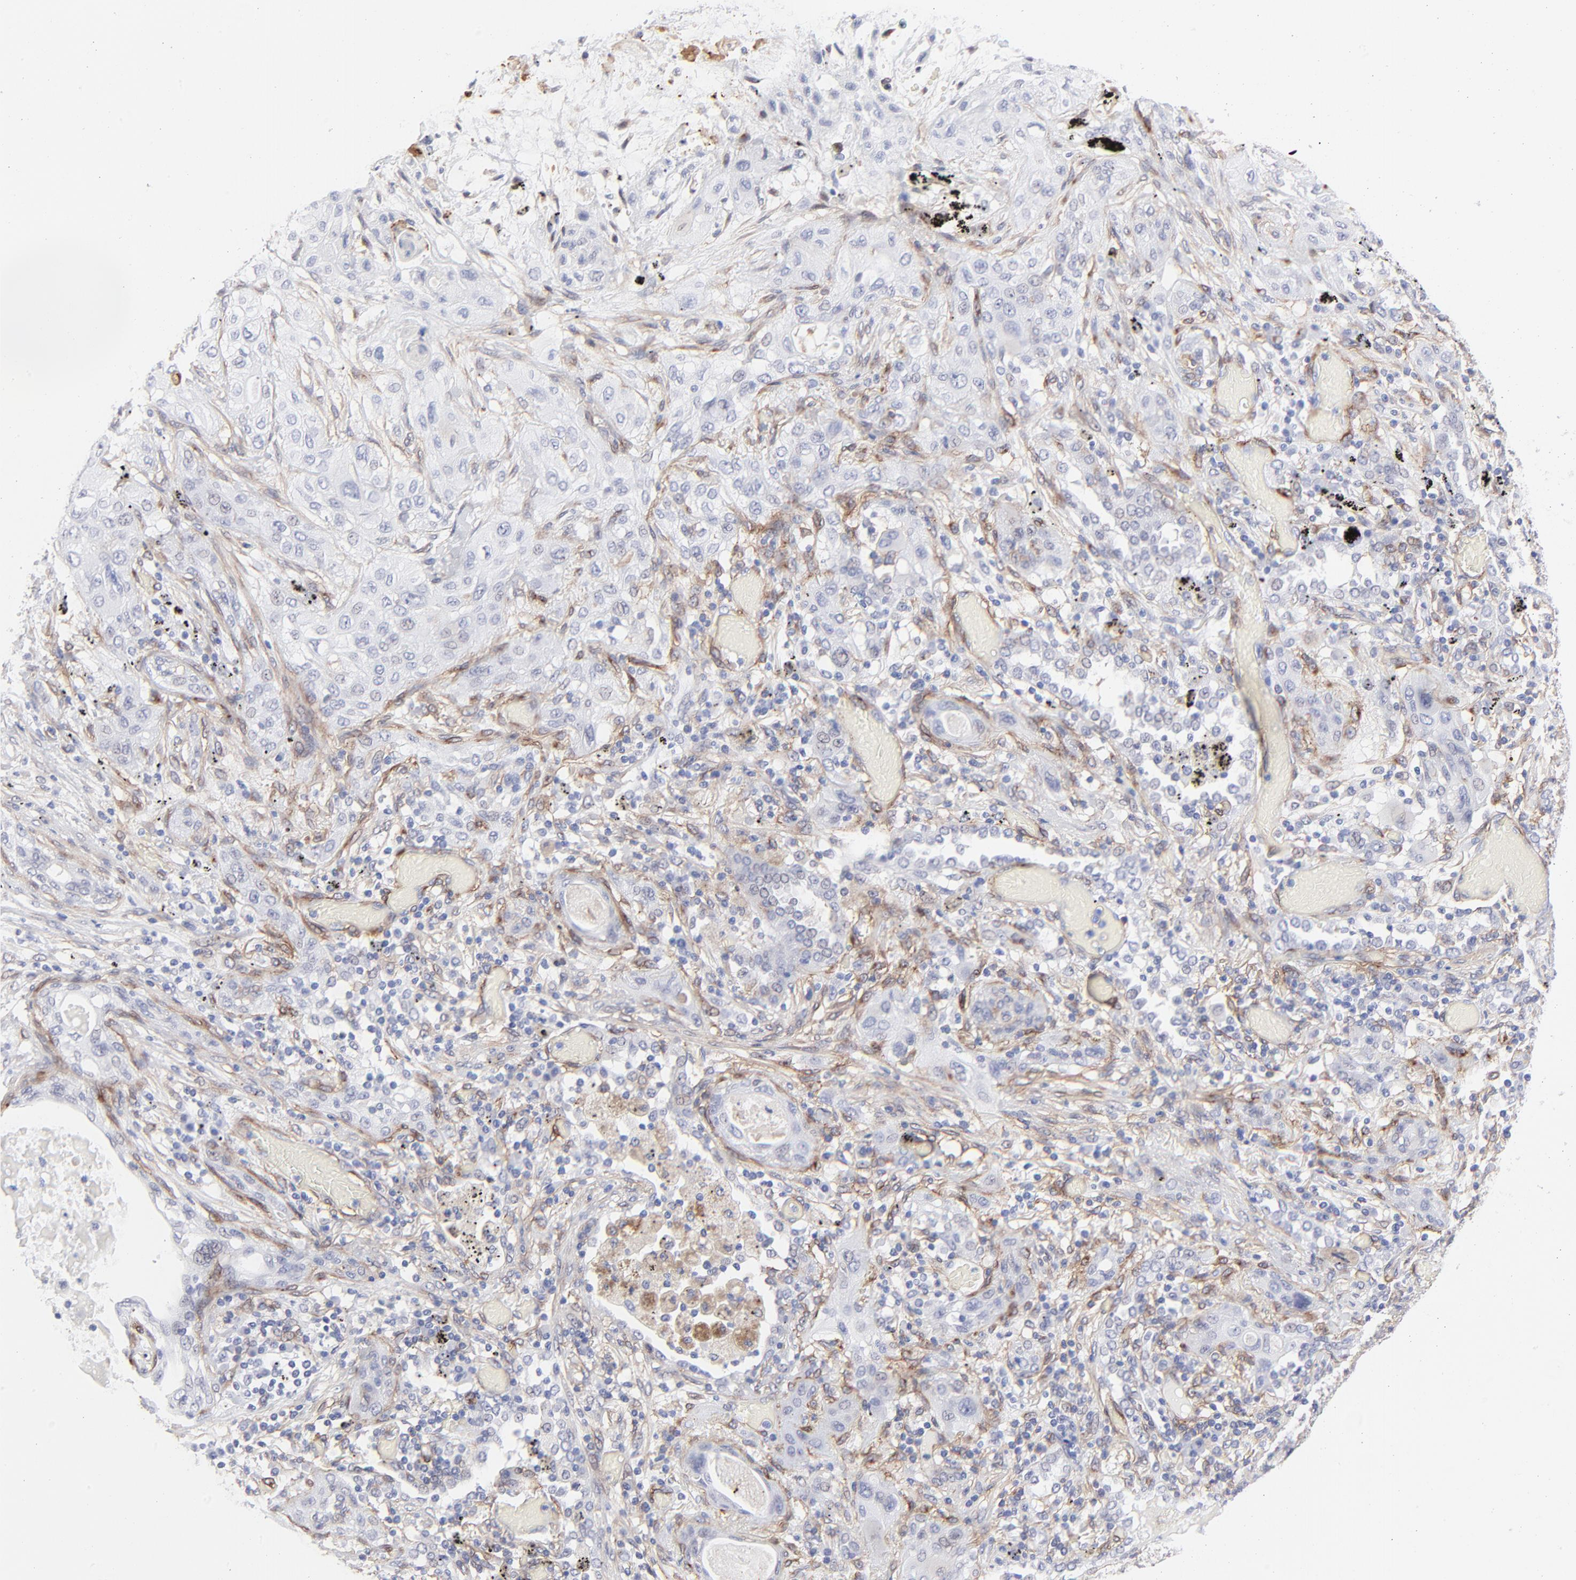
{"staining": {"intensity": "negative", "quantity": "none", "location": "none"}, "tissue": "lung cancer", "cell_type": "Tumor cells", "image_type": "cancer", "snomed": [{"axis": "morphology", "description": "Squamous cell carcinoma, NOS"}, {"axis": "topography", "description": "Lung"}], "caption": "DAB immunohistochemical staining of lung squamous cell carcinoma exhibits no significant expression in tumor cells. (DAB IHC visualized using brightfield microscopy, high magnification).", "gene": "PDGFRB", "patient": {"sex": "female", "age": 47}}